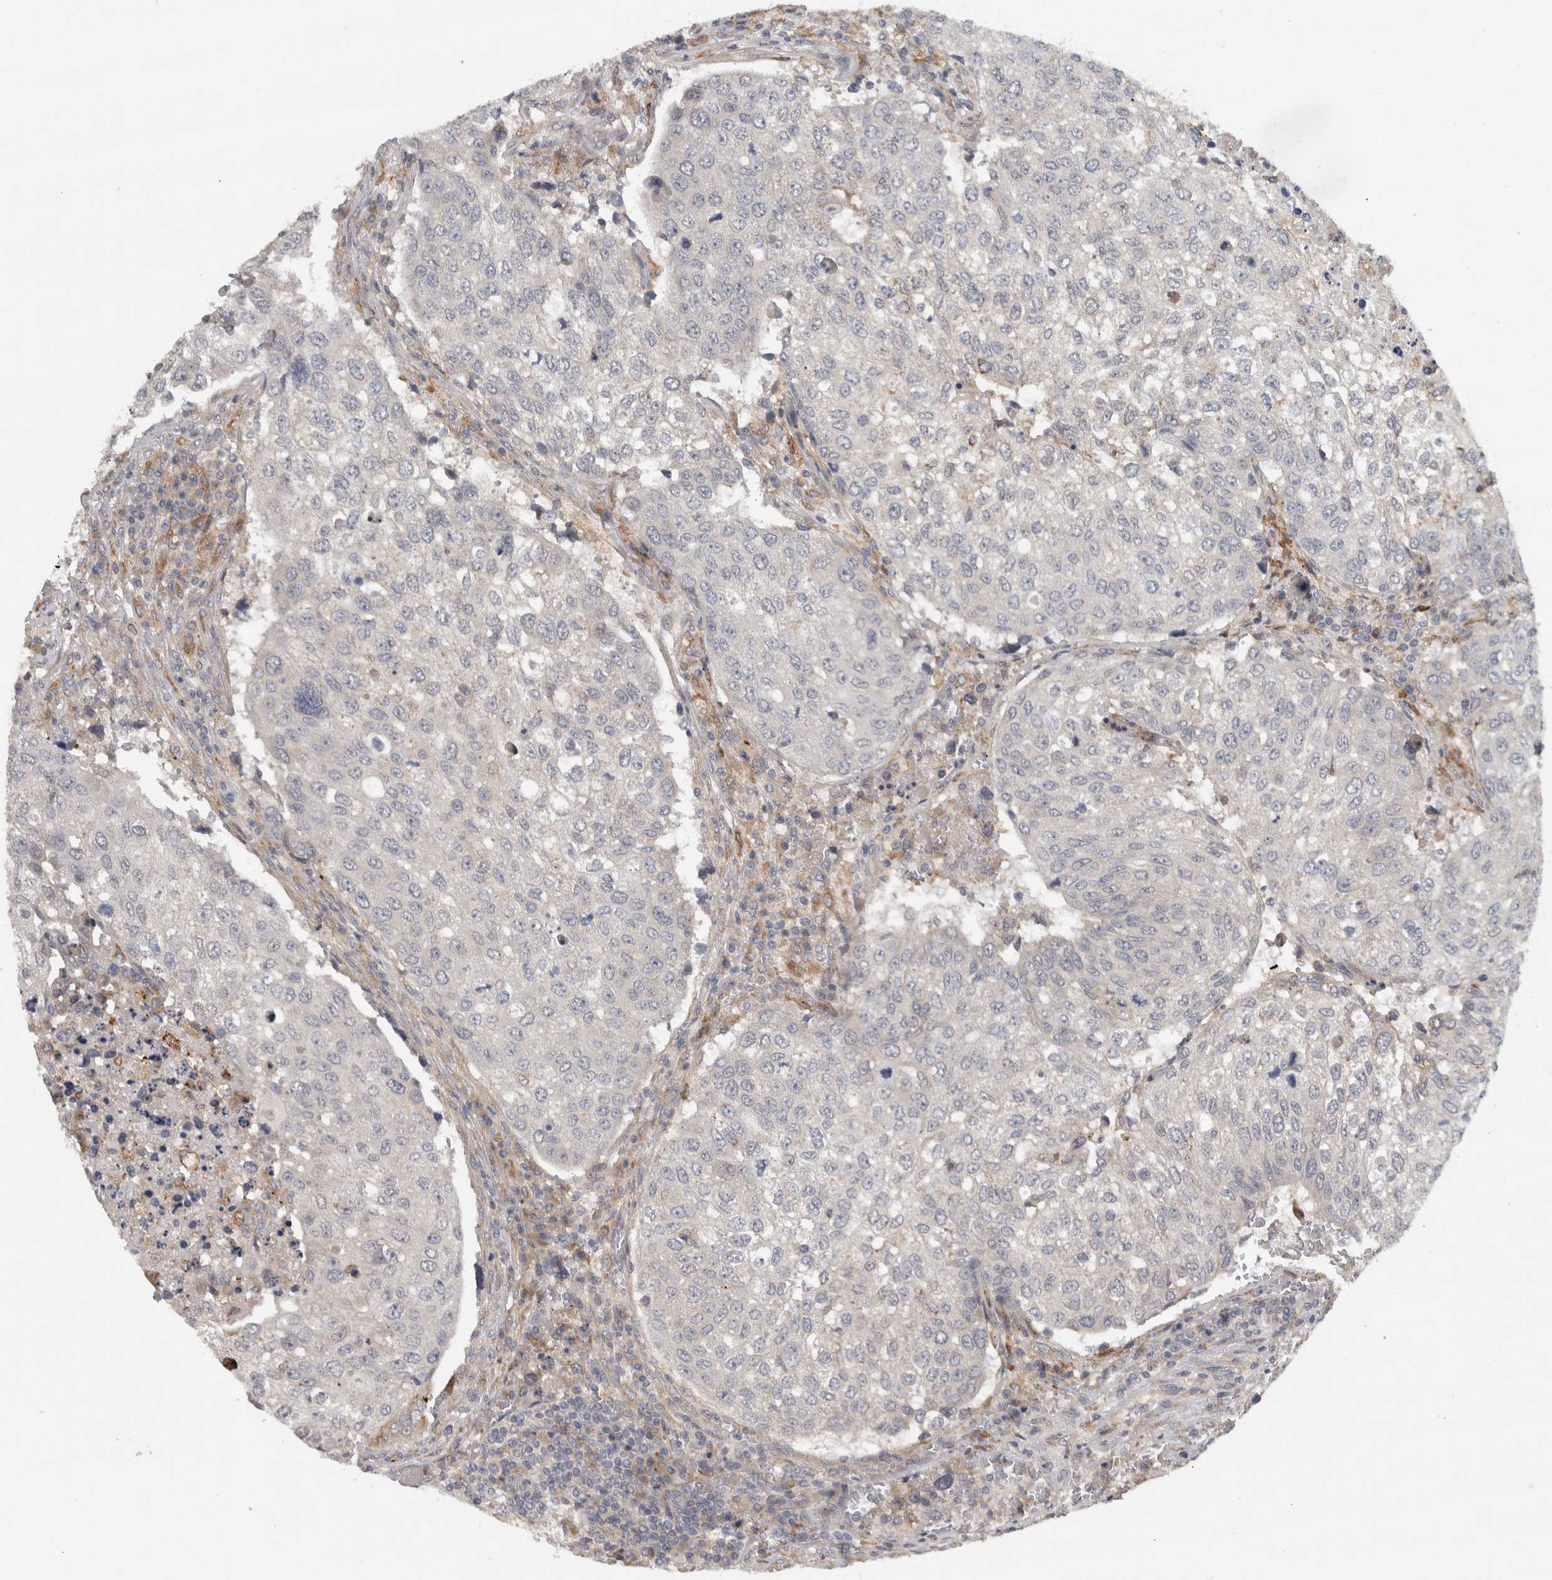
{"staining": {"intensity": "negative", "quantity": "none", "location": "none"}, "tissue": "urothelial cancer", "cell_type": "Tumor cells", "image_type": "cancer", "snomed": [{"axis": "morphology", "description": "Urothelial carcinoma, High grade"}, {"axis": "topography", "description": "Lymph node"}, {"axis": "topography", "description": "Urinary bladder"}], "caption": "A high-resolution micrograph shows immunohistochemistry (IHC) staining of urothelial carcinoma (high-grade), which reveals no significant positivity in tumor cells.", "gene": "ADPRM", "patient": {"sex": "male", "age": 51}}